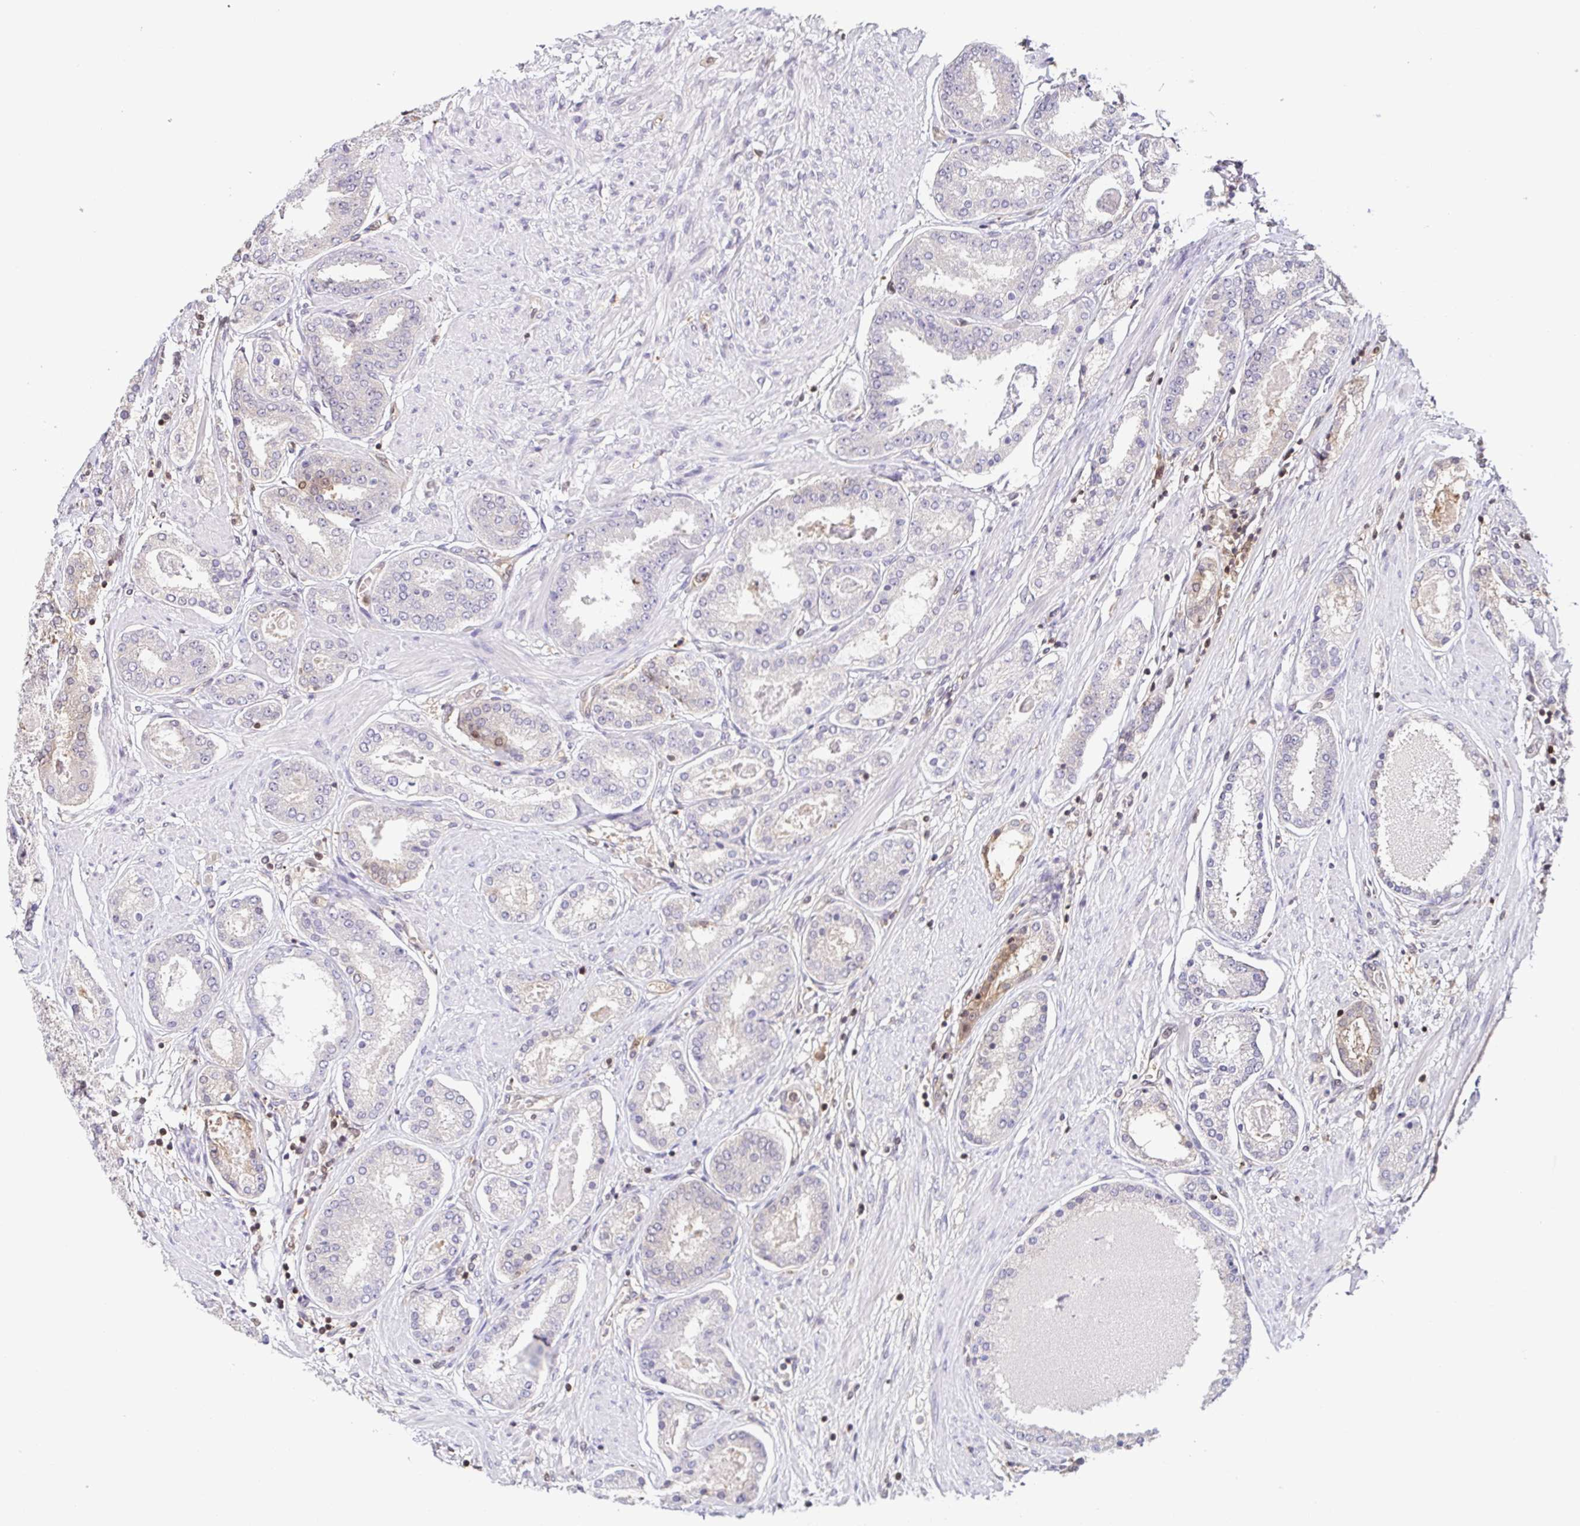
{"staining": {"intensity": "weak", "quantity": "<25%", "location": "cytoplasmic/membranous,nuclear"}, "tissue": "prostate cancer", "cell_type": "Tumor cells", "image_type": "cancer", "snomed": [{"axis": "morphology", "description": "Adenocarcinoma, High grade"}, {"axis": "topography", "description": "Prostate"}], "caption": "Prostate cancer (high-grade adenocarcinoma) was stained to show a protein in brown. There is no significant positivity in tumor cells.", "gene": "PSMB9", "patient": {"sex": "male", "age": 63}}